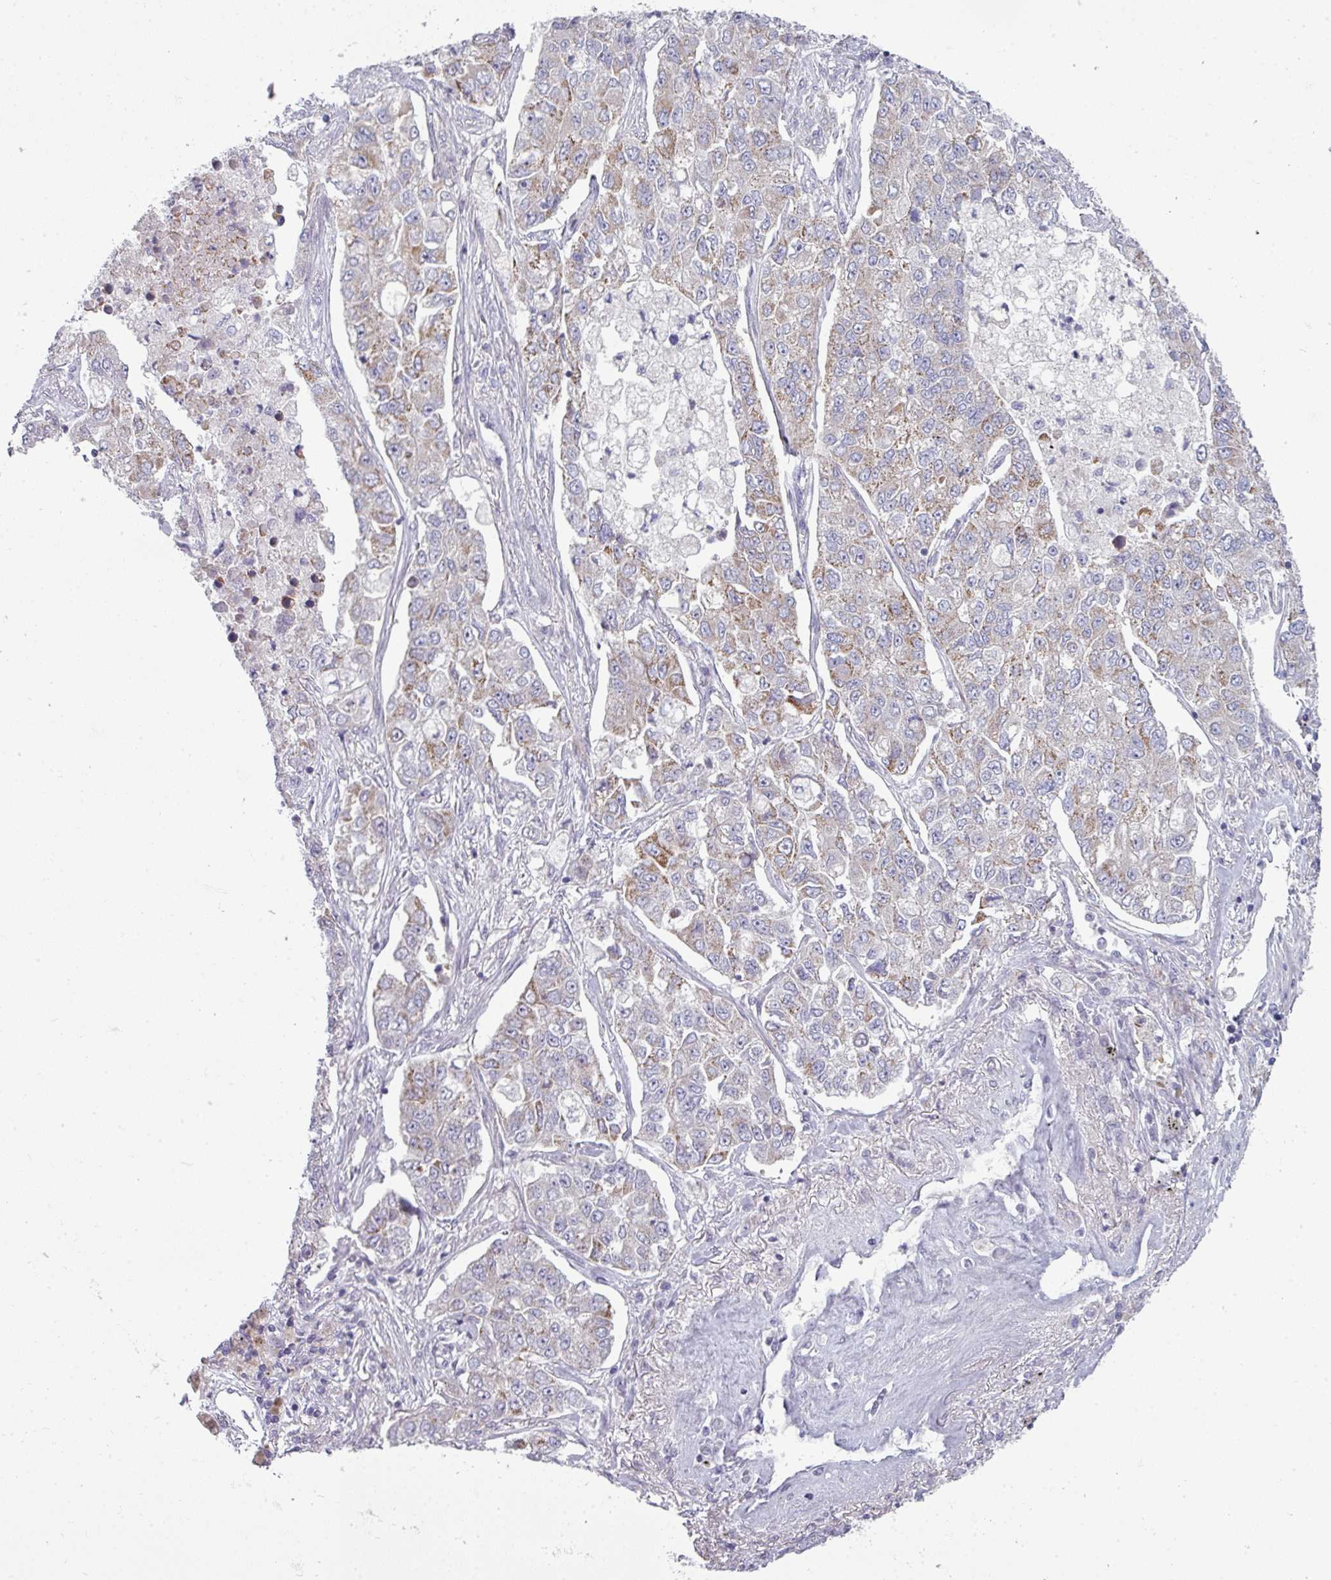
{"staining": {"intensity": "weak", "quantity": "25%-75%", "location": "cytoplasmic/membranous"}, "tissue": "lung cancer", "cell_type": "Tumor cells", "image_type": "cancer", "snomed": [{"axis": "morphology", "description": "Adenocarcinoma, NOS"}, {"axis": "topography", "description": "Lung"}], "caption": "About 25%-75% of tumor cells in lung adenocarcinoma exhibit weak cytoplasmic/membranous protein staining as visualized by brown immunohistochemical staining.", "gene": "ZNF615", "patient": {"sex": "male", "age": 49}}